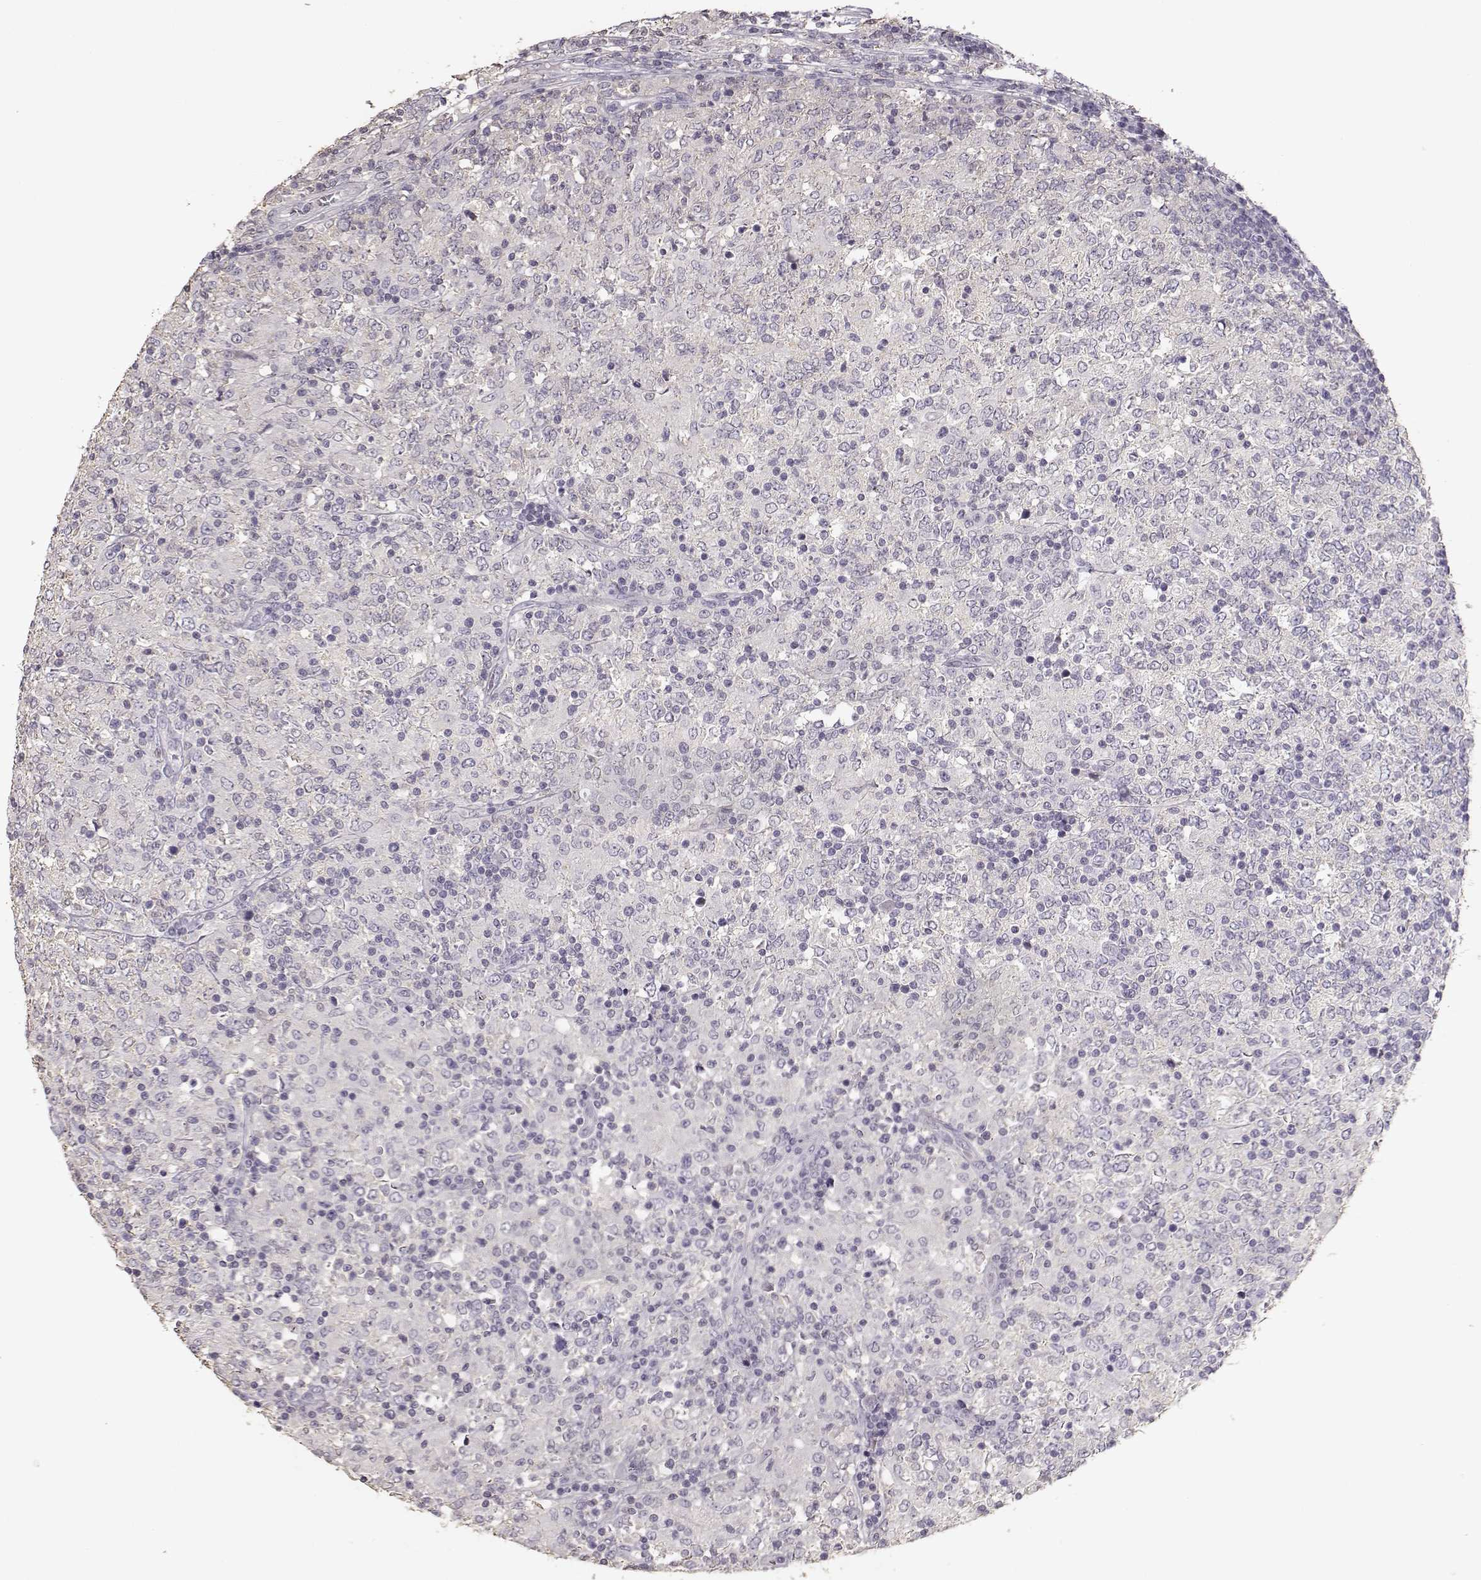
{"staining": {"intensity": "negative", "quantity": "none", "location": "none"}, "tissue": "lymphoma", "cell_type": "Tumor cells", "image_type": "cancer", "snomed": [{"axis": "morphology", "description": "Malignant lymphoma, non-Hodgkin's type, High grade"}, {"axis": "topography", "description": "Lymph node"}], "caption": "Human lymphoma stained for a protein using IHC displays no positivity in tumor cells.", "gene": "UROC1", "patient": {"sex": "female", "age": 84}}